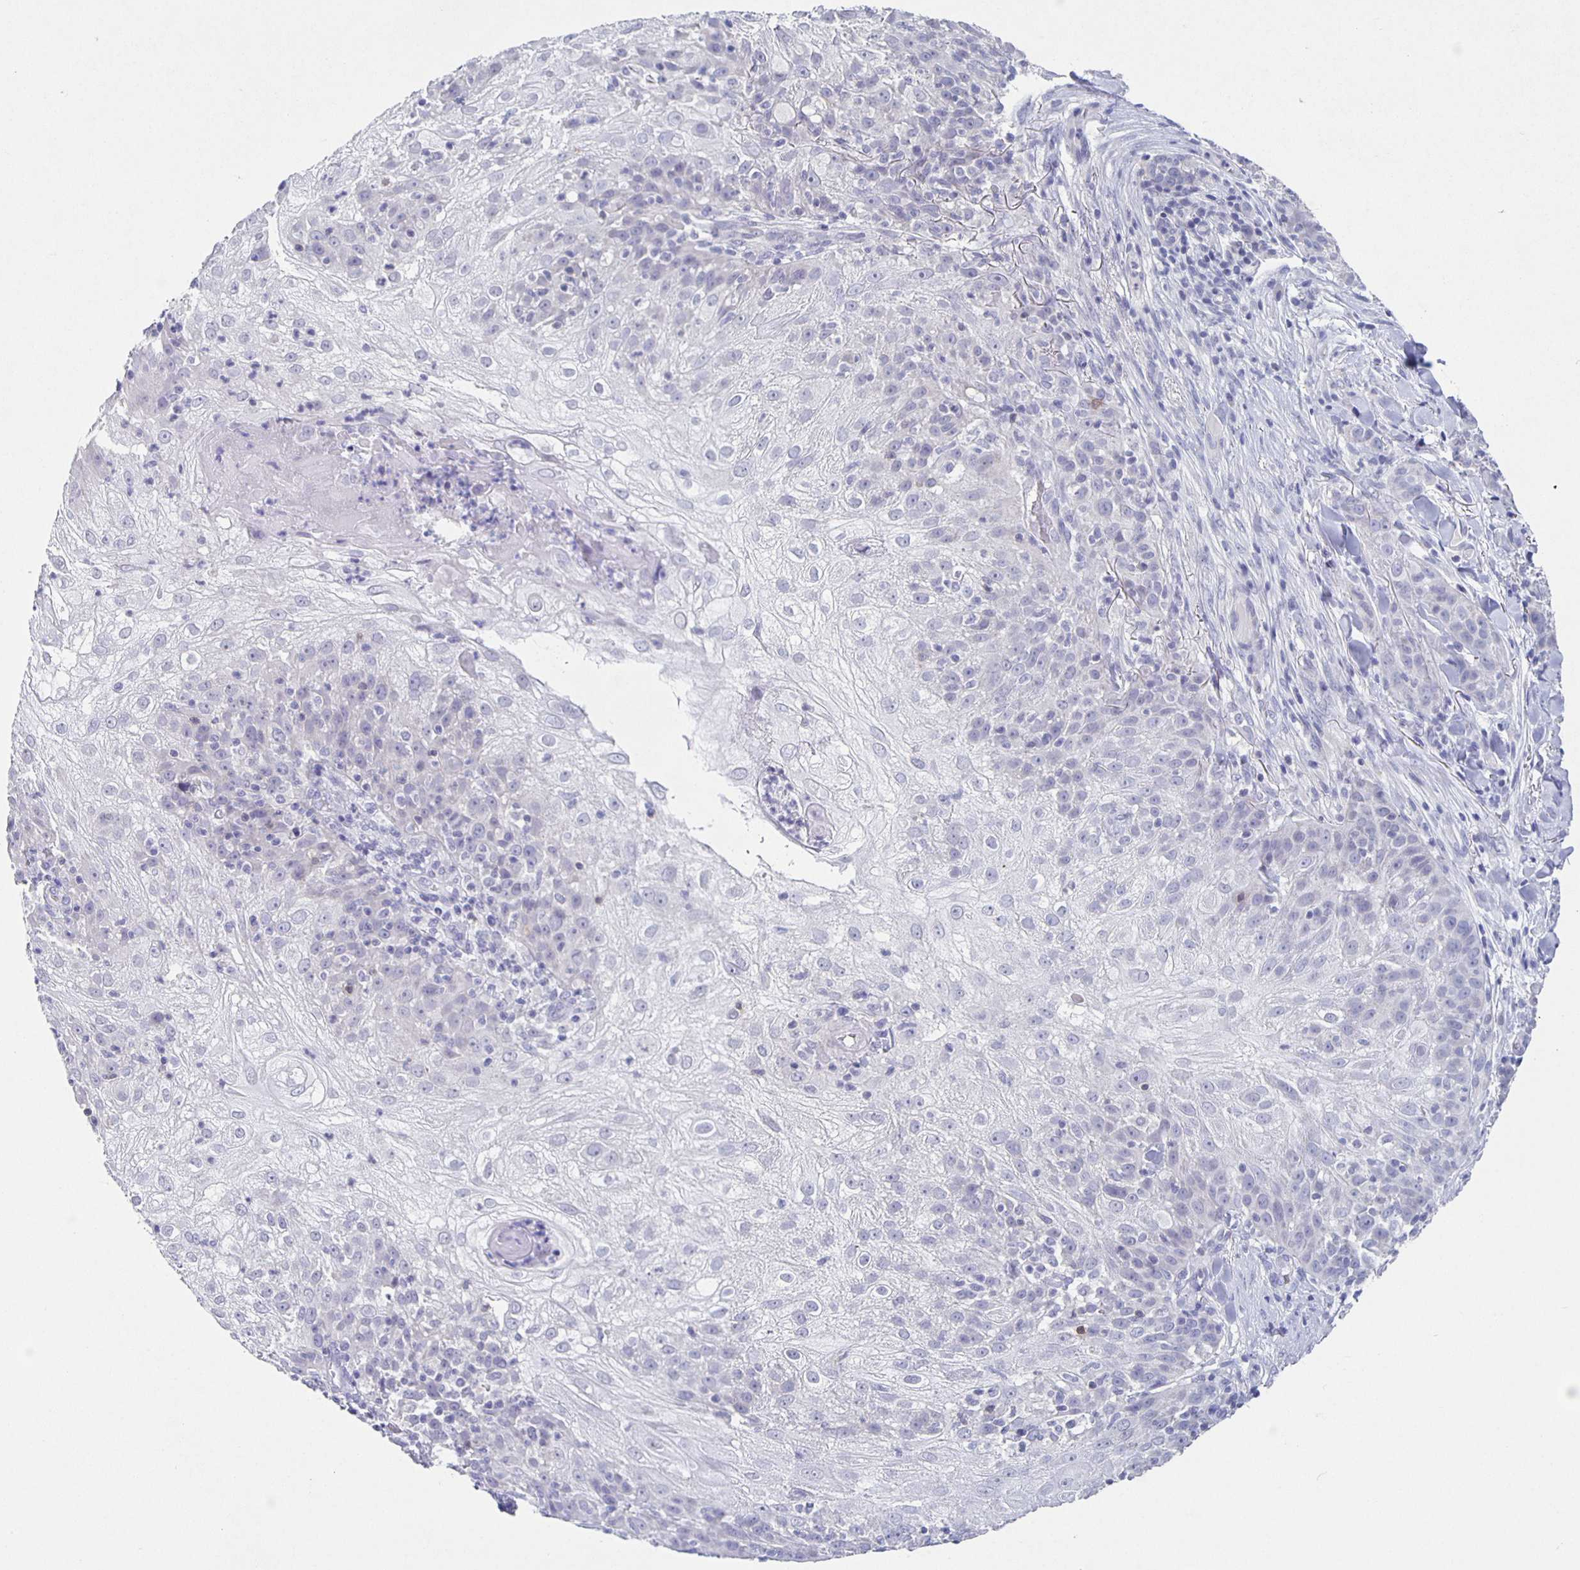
{"staining": {"intensity": "negative", "quantity": "none", "location": "none"}, "tissue": "skin cancer", "cell_type": "Tumor cells", "image_type": "cancer", "snomed": [{"axis": "morphology", "description": "Normal tissue, NOS"}, {"axis": "morphology", "description": "Squamous cell carcinoma, NOS"}, {"axis": "topography", "description": "Skin"}], "caption": "Squamous cell carcinoma (skin) was stained to show a protein in brown. There is no significant positivity in tumor cells.", "gene": "CARNS1", "patient": {"sex": "female", "age": 83}}